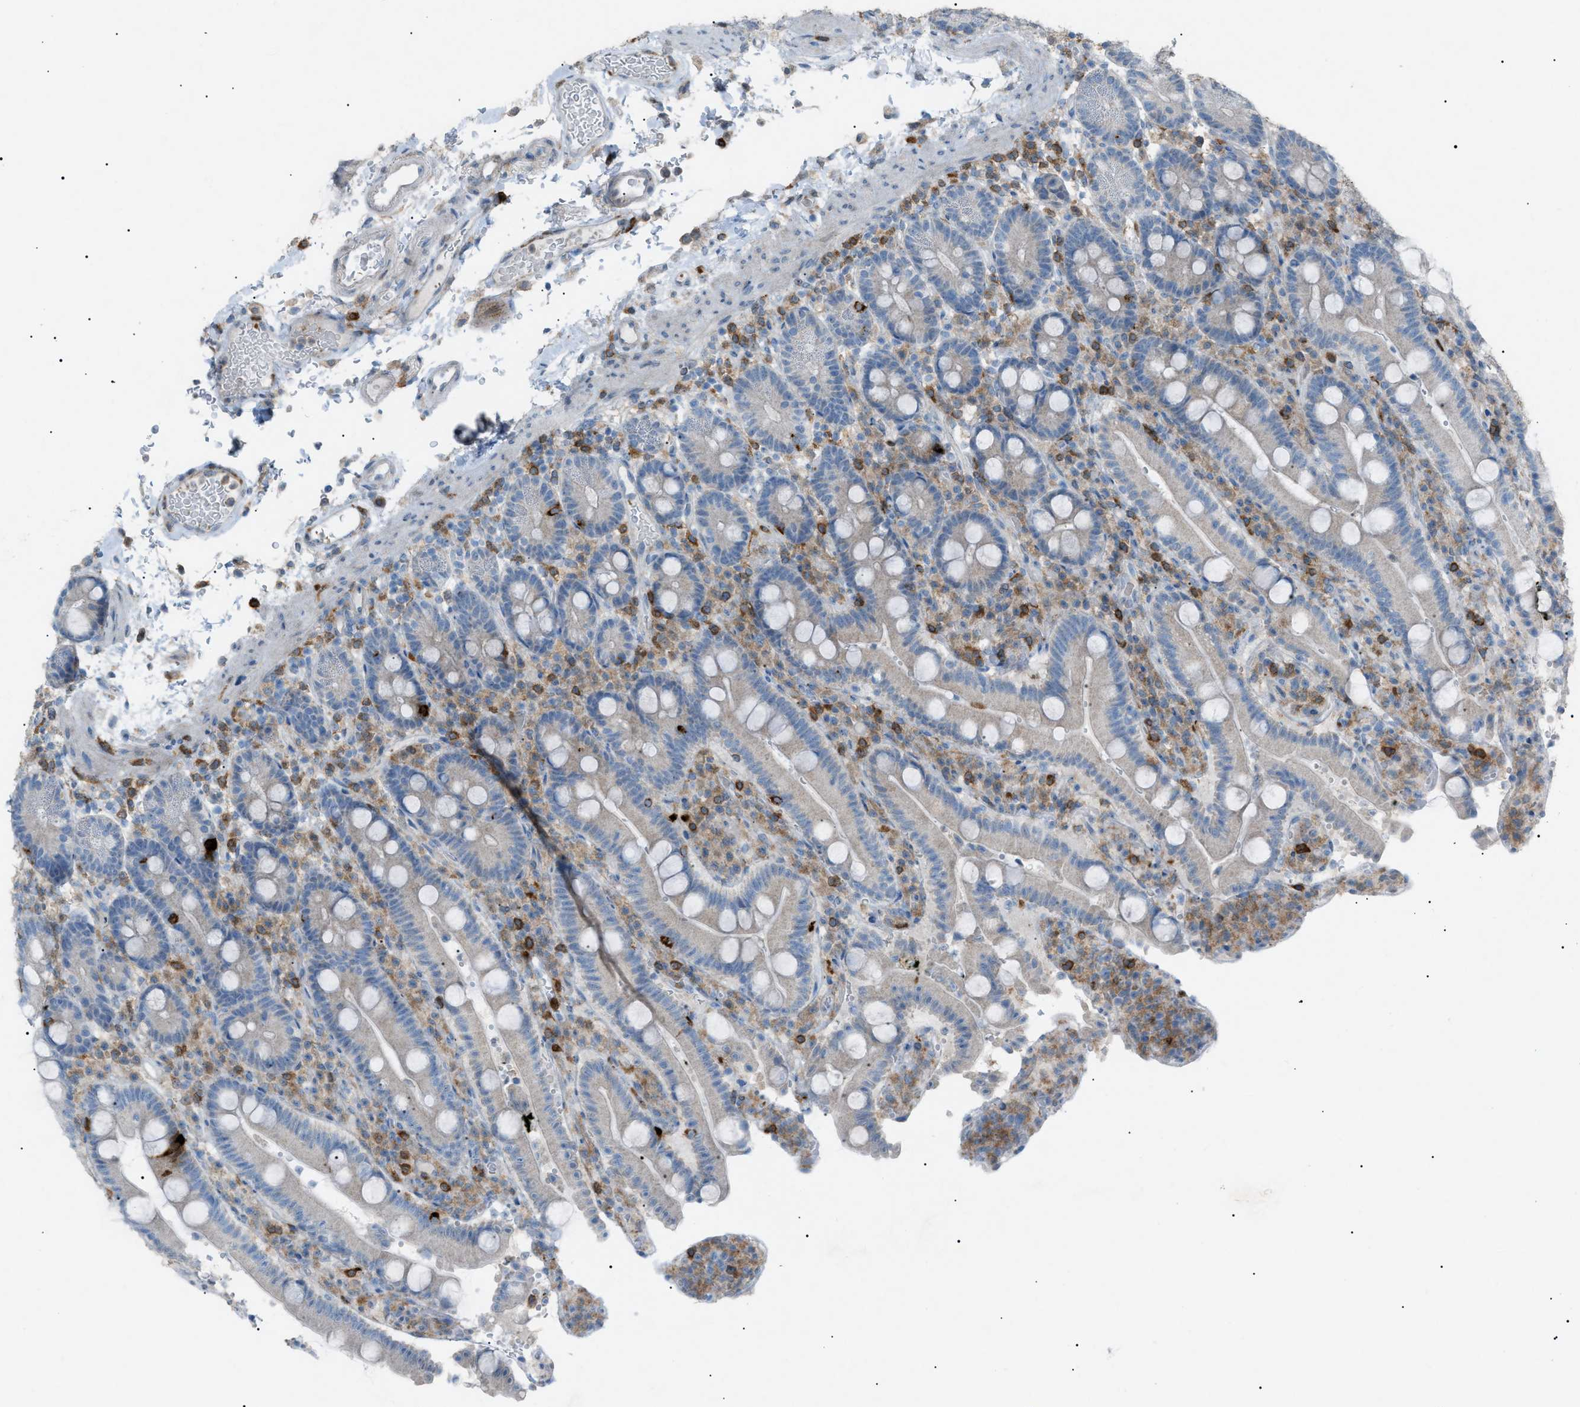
{"staining": {"intensity": "negative", "quantity": "none", "location": "none"}, "tissue": "duodenum", "cell_type": "Glandular cells", "image_type": "normal", "snomed": [{"axis": "morphology", "description": "Normal tissue, NOS"}, {"axis": "topography", "description": "Small intestine, NOS"}], "caption": "Immunohistochemistry (IHC) photomicrograph of benign human duodenum stained for a protein (brown), which exhibits no expression in glandular cells.", "gene": "BTK", "patient": {"sex": "female", "age": 71}}